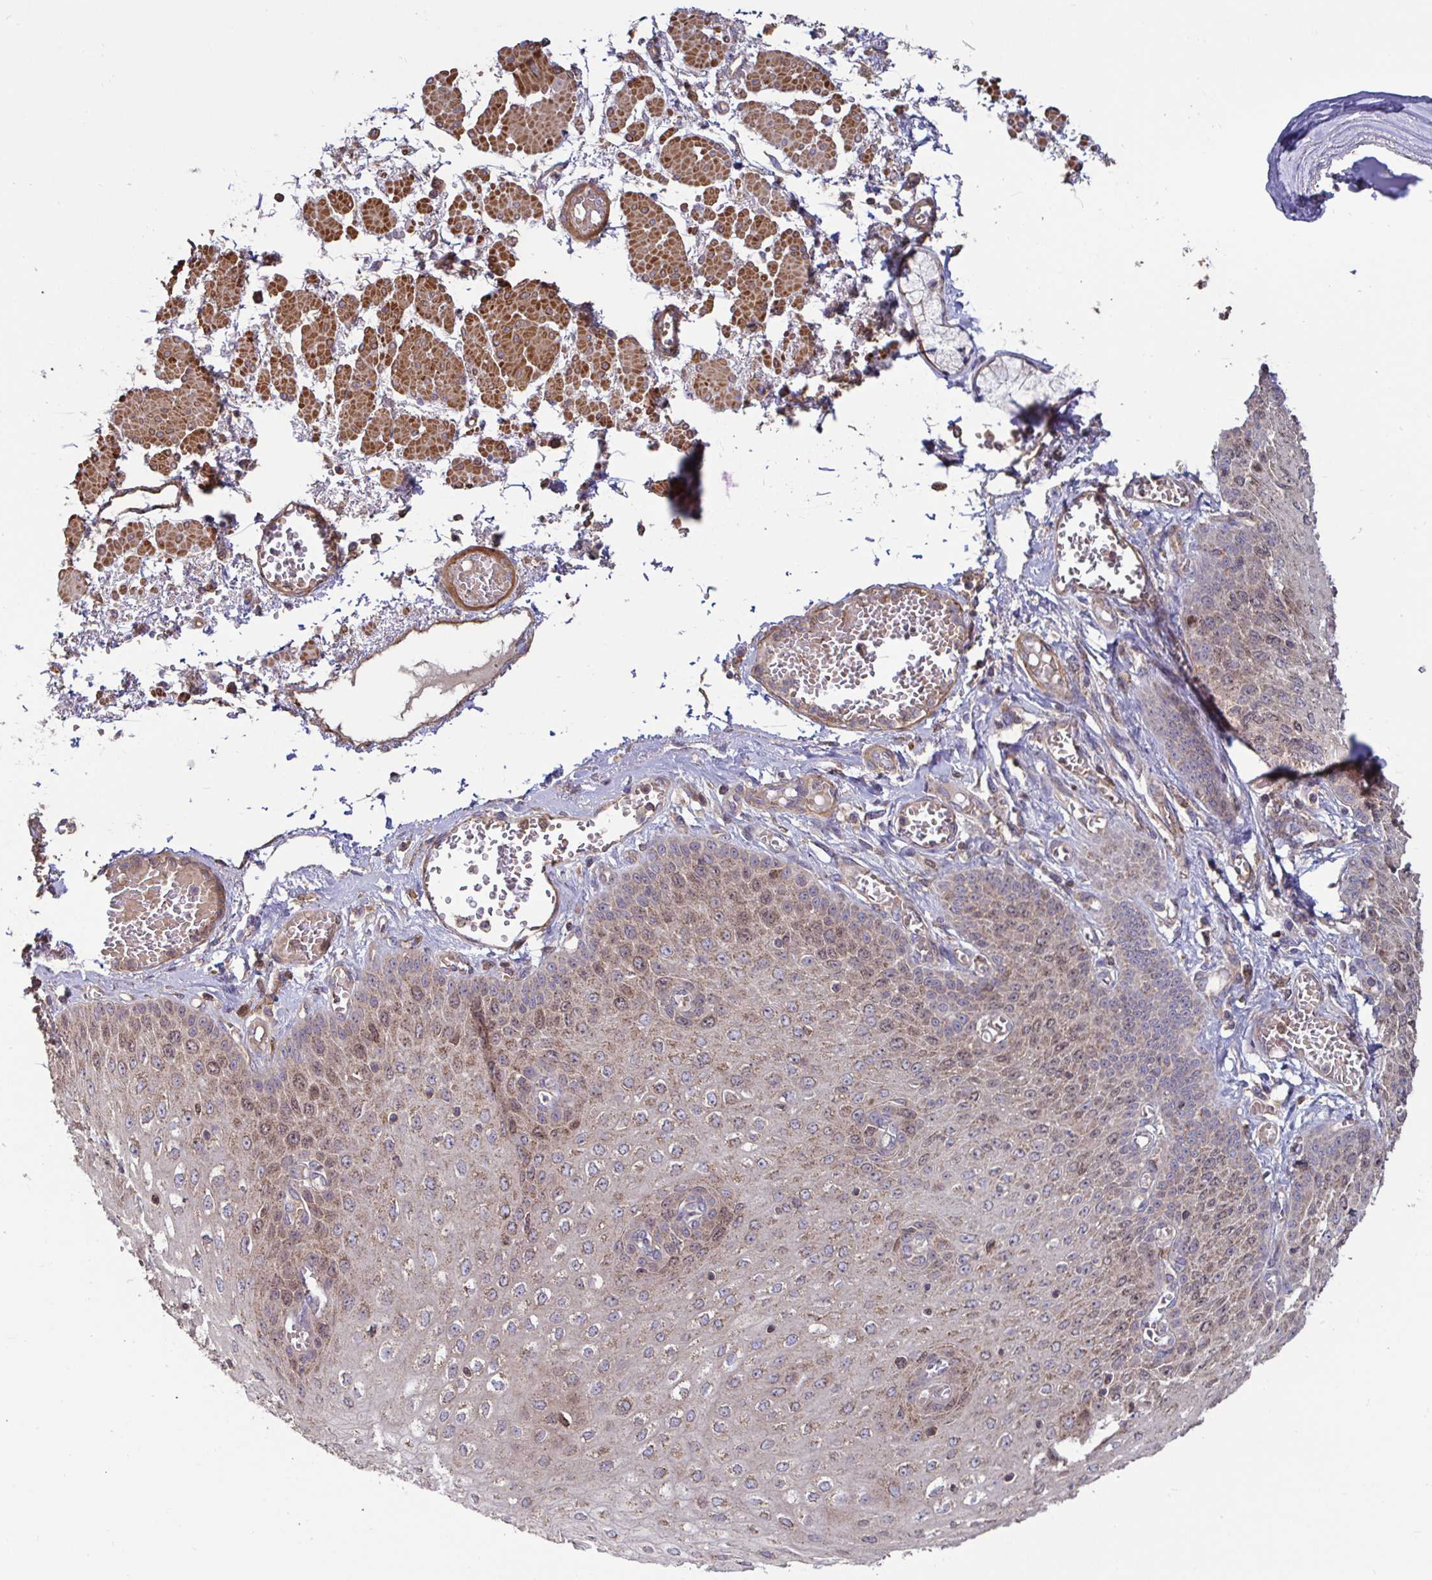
{"staining": {"intensity": "moderate", "quantity": ">75%", "location": "cytoplasmic/membranous"}, "tissue": "esophagus", "cell_type": "Squamous epithelial cells", "image_type": "normal", "snomed": [{"axis": "morphology", "description": "Normal tissue, NOS"}, {"axis": "morphology", "description": "Adenocarcinoma, NOS"}, {"axis": "topography", "description": "Esophagus"}], "caption": "IHC of unremarkable esophagus demonstrates medium levels of moderate cytoplasmic/membranous staining in about >75% of squamous epithelial cells.", "gene": "SPRY1", "patient": {"sex": "male", "age": 81}}